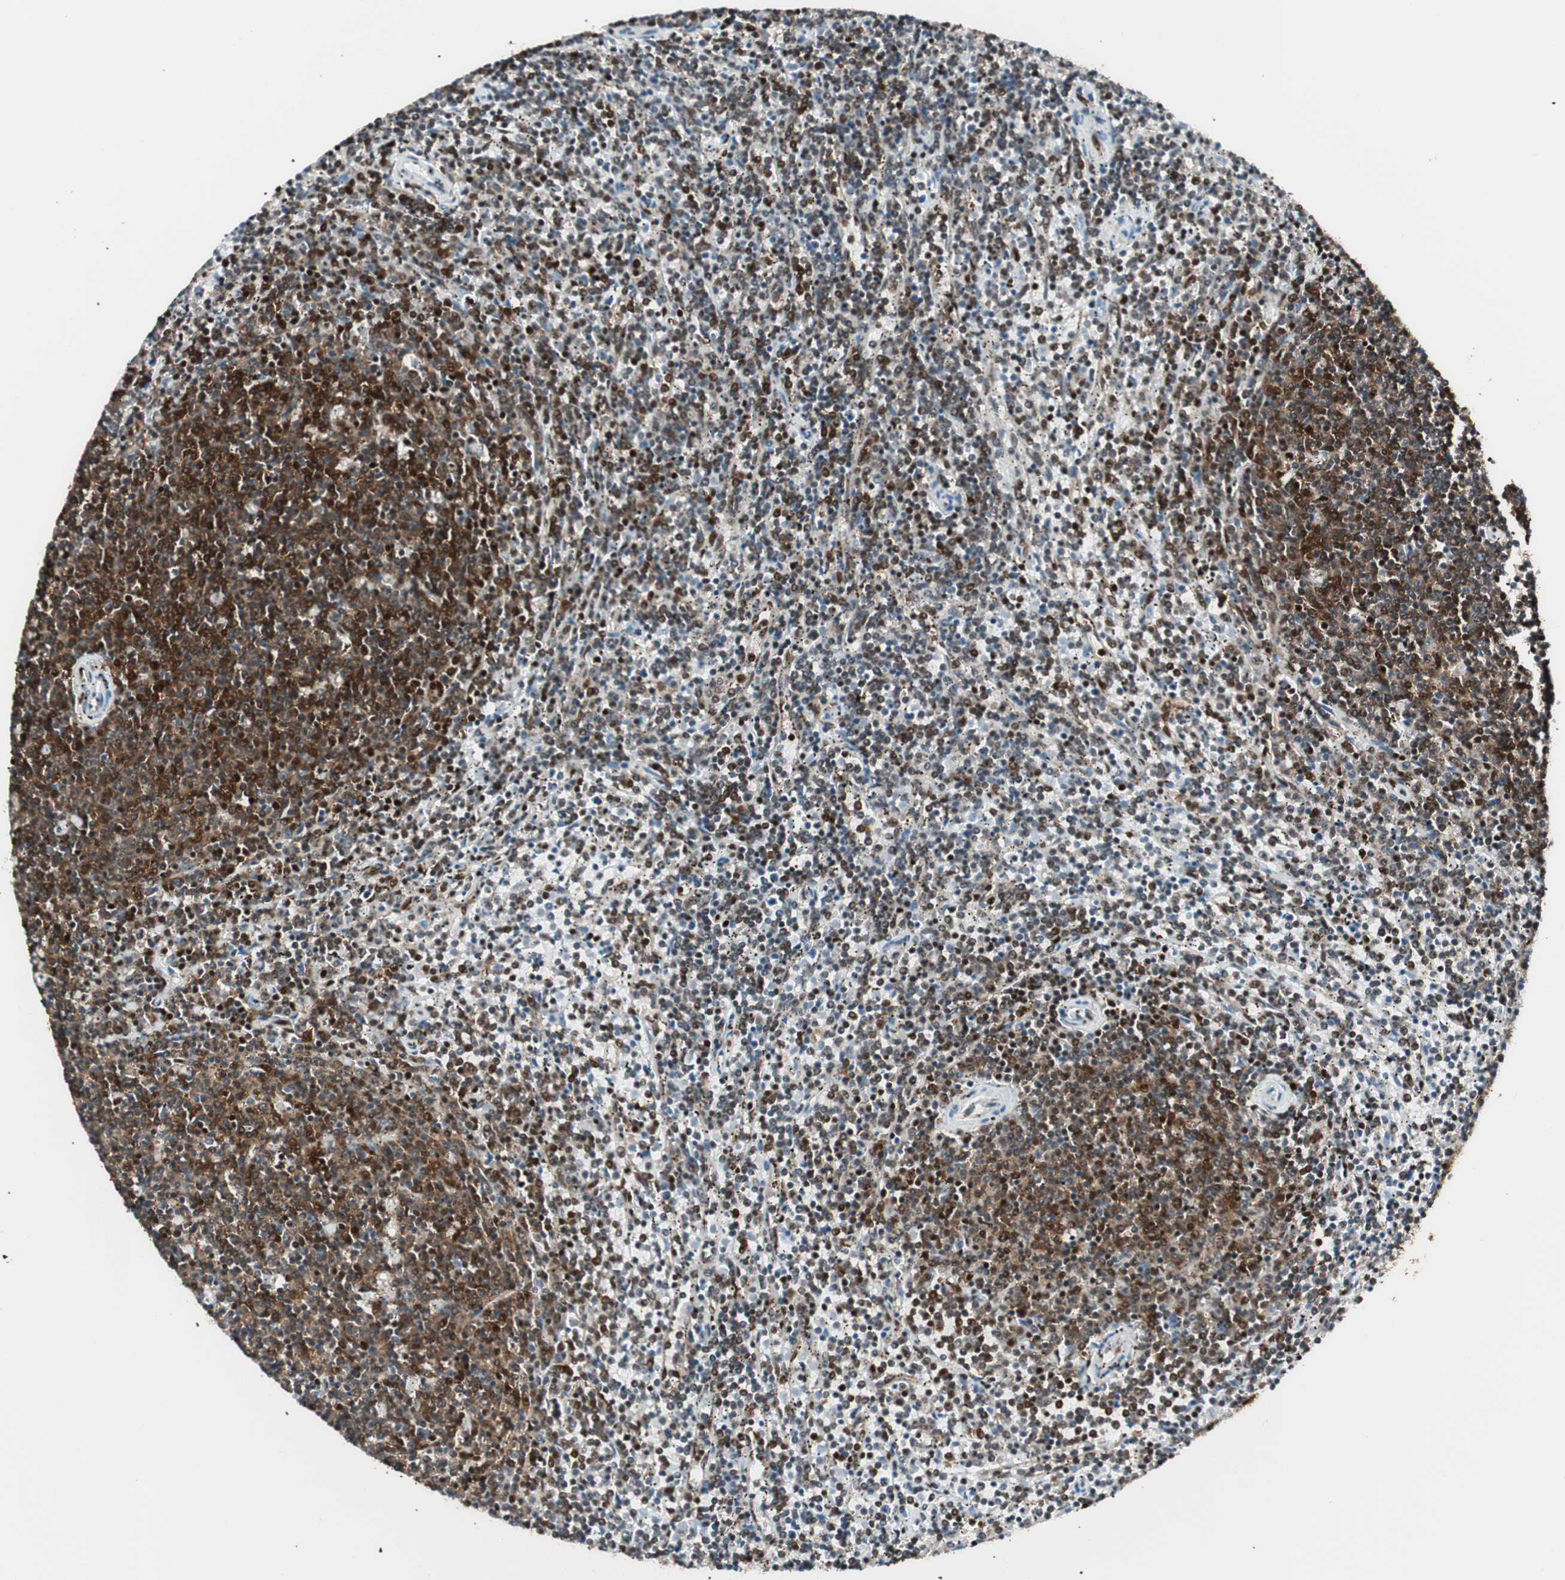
{"staining": {"intensity": "strong", "quantity": ">75%", "location": "cytoplasmic/membranous,nuclear"}, "tissue": "lymphoma", "cell_type": "Tumor cells", "image_type": "cancer", "snomed": [{"axis": "morphology", "description": "Malignant lymphoma, non-Hodgkin's type, Low grade"}, {"axis": "topography", "description": "Spleen"}], "caption": "Immunohistochemical staining of lymphoma reveals high levels of strong cytoplasmic/membranous and nuclear protein staining in approximately >75% of tumor cells.", "gene": "EWSR1", "patient": {"sex": "female", "age": 50}}